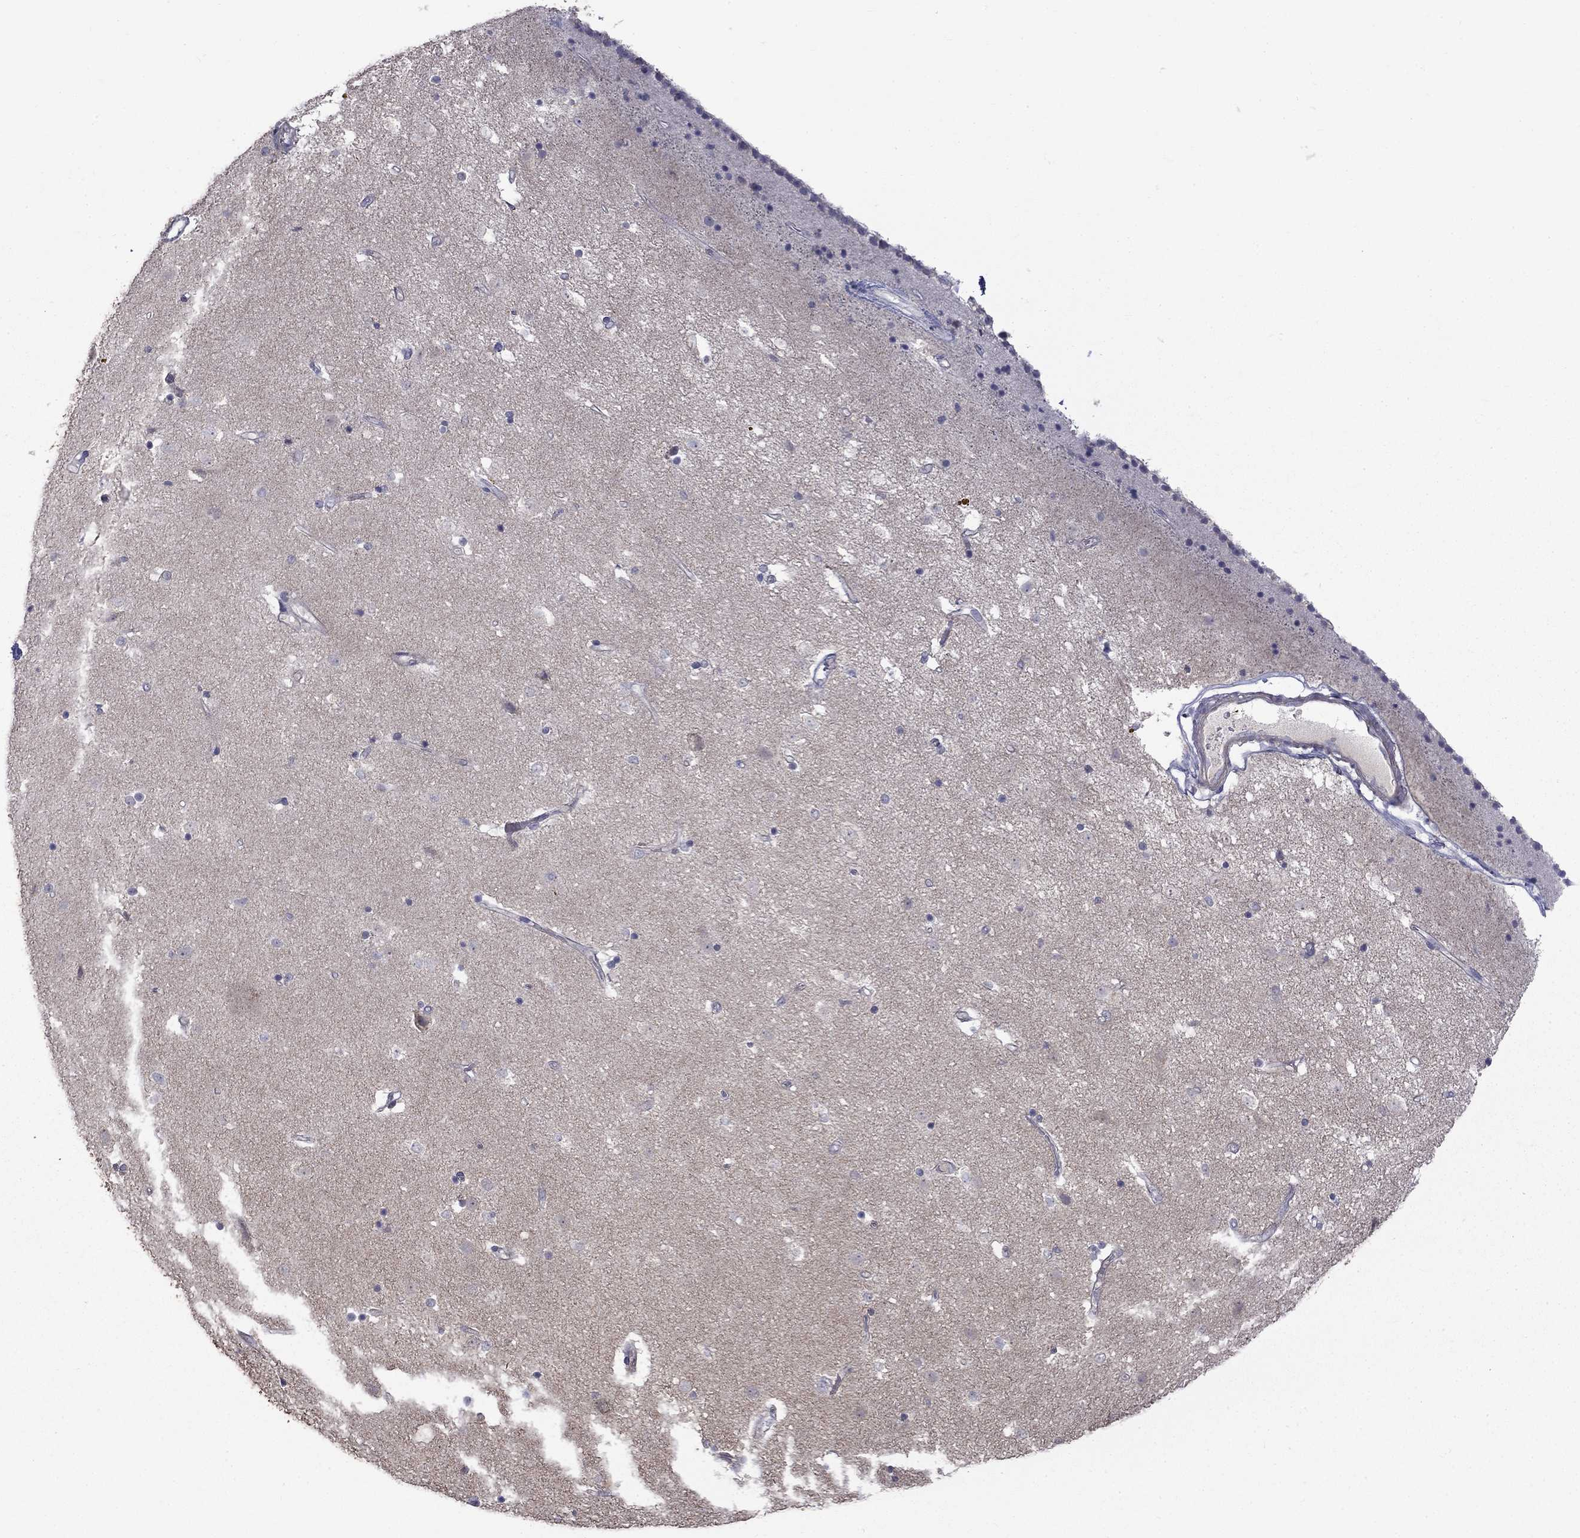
{"staining": {"intensity": "negative", "quantity": "none", "location": "none"}, "tissue": "caudate", "cell_type": "Glial cells", "image_type": "normal", "snomed": [{"axis": "morphology", "description": "Normal tissue, NOS"}, {"axis": "topography", "description": "Lateral ventricle wall"}], "caption": "Human caudate stained for a protein using immunohistochemistry (IHC) shows no positivity in glial cells.", "gene": "SLC39A14", "patient": {"sex": "female", "age": 71}}